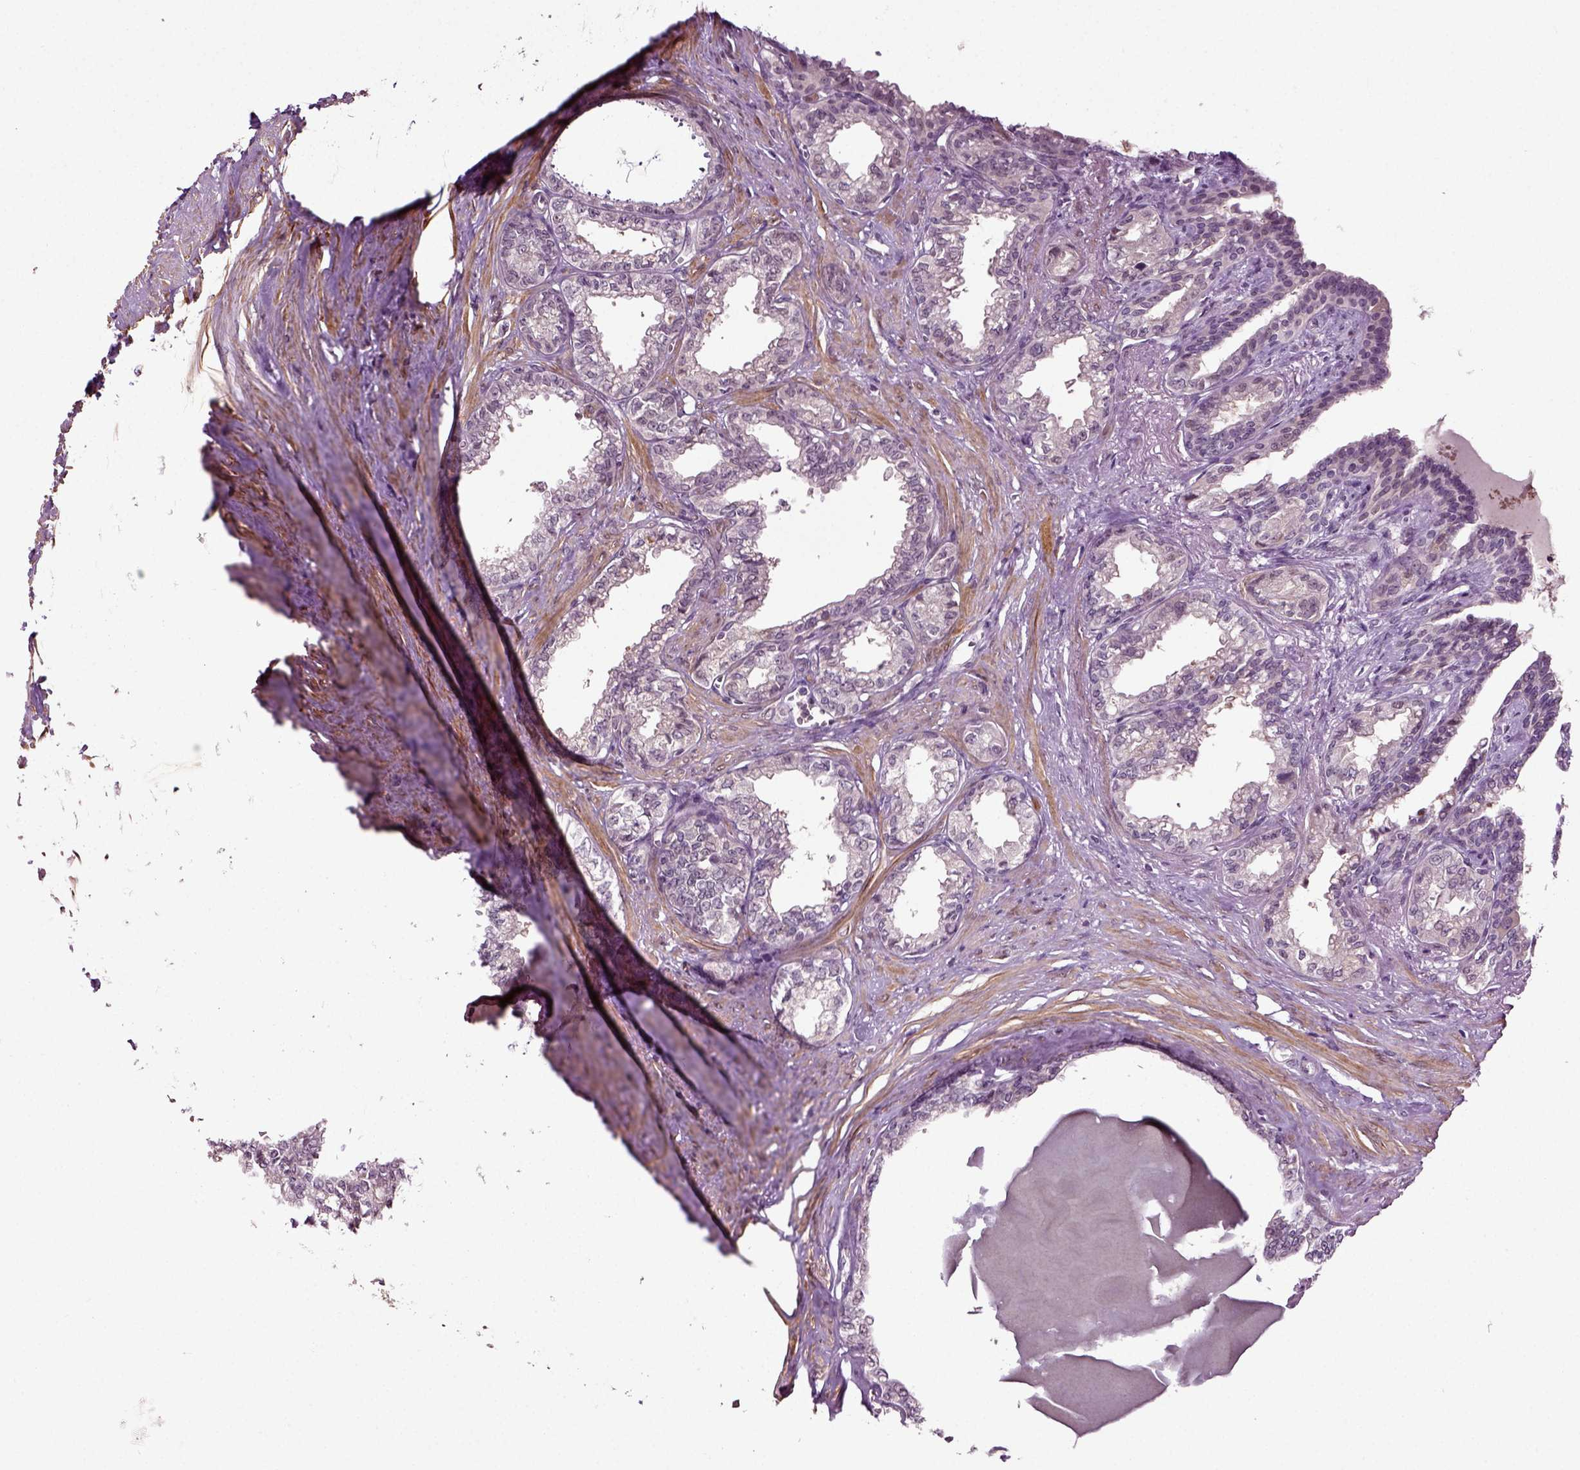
{"staining": {"intensity": "negative", "quantity": "none", "location": "none"}, "tissue": "seminal vesicle", "cell_type": "Glandular cells", "image_type": "normal", "snomed": [{"axis": "morphology", "description": "Normal tissue, NOS"}, {"axis": "morphology", "description": "Urothelial carcinoma, NOS"}, {"axis": "topography", "description": "Urinary bladder"}, {"axis": "topography", "description": "Seminal veicle"}], "caption": "Immunohistochemistry (IHC) micrograph of unremarkable seminal vesicle: human seminal vesicle stained with DAB (3,3'-diaminobenzidine) shows no significant protein positivity in glandular cells.", "gene": "KNSTRN", "patient": {"sex": "male", "age": 76}}